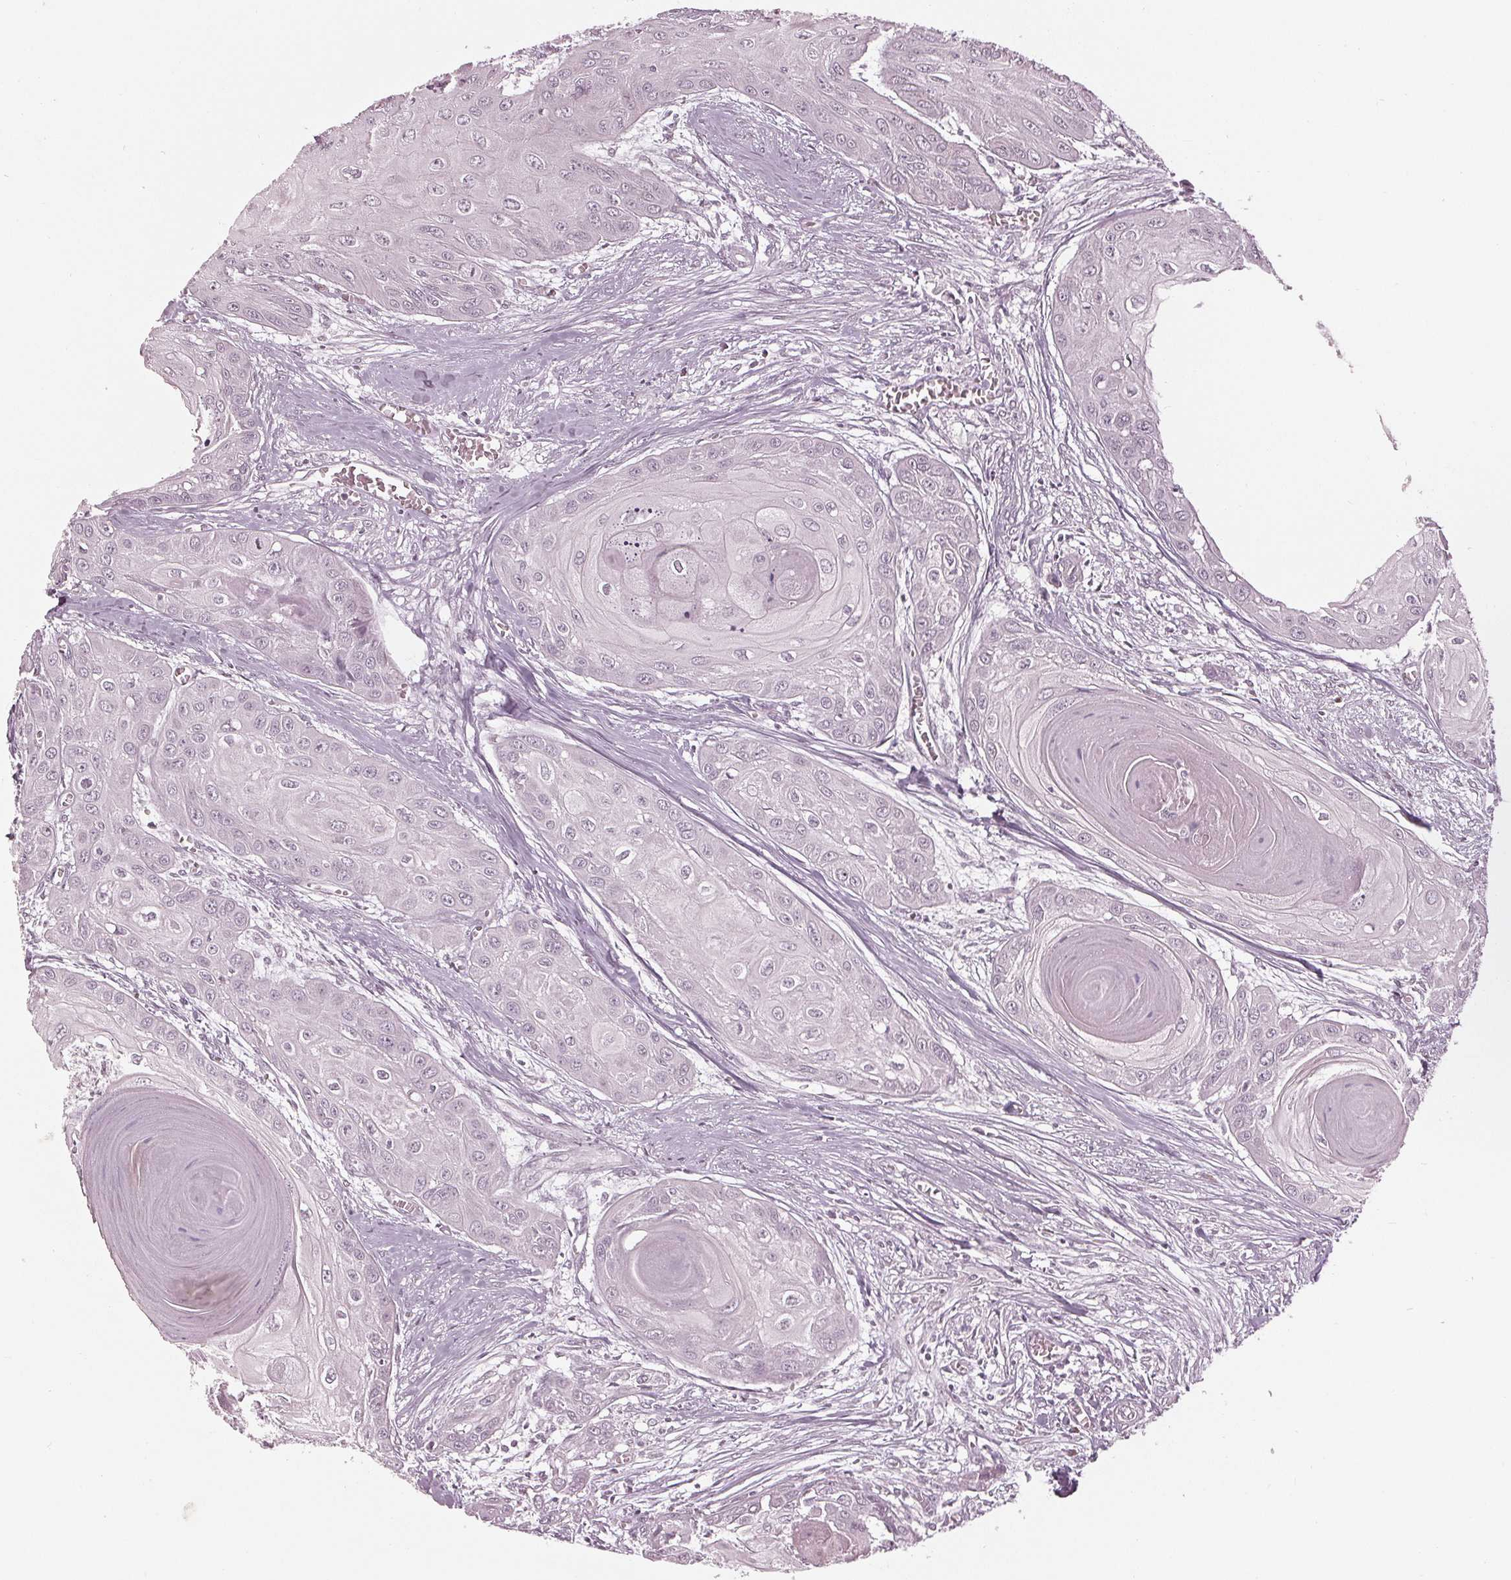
{"staining": {"intensity": "weak", "quantity": "<25%", "location": "nuclear"}, "tissue": "head and neck cancer", "cell_type": "Tumor cells", "image_type": "cancer", "snomed": [{"axis": "morphology", "description": "Squamous cell carcinoma, NOS"}, {"axis": "topography", "description": "Oral tissue"}, {"axis": "topography", "description": "Head-Neck"}], "caption": "DAB immunohistochemical staining of head and neck cancer shows no significant positivity in tumor cells.", "gene": "SLX4", "patient": {"sex": "male", "age": 71}}